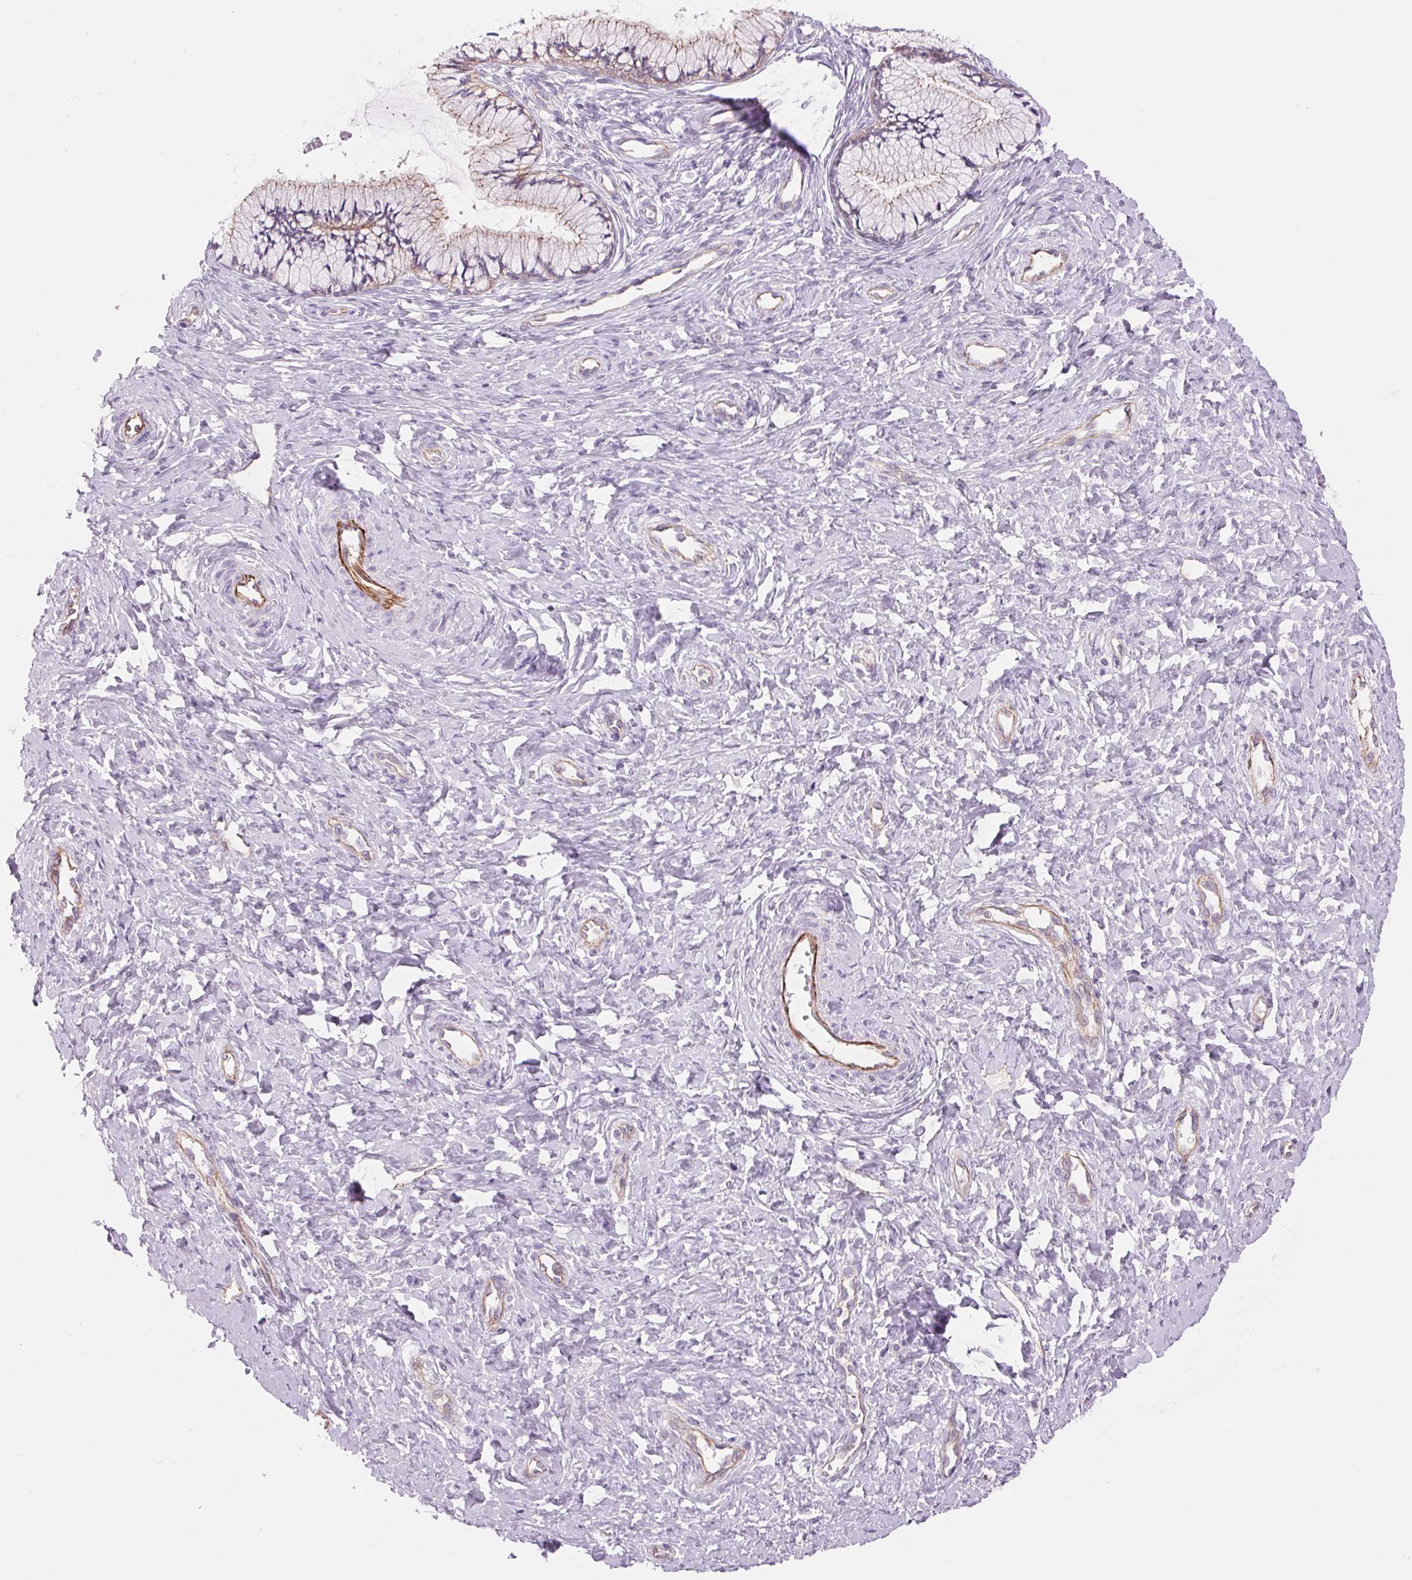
{"staining": {"intensity": "weak", "quantity": "<25%", "location": "cytoplasmic/membranous"}, "tissue": "cervix", "cell_type": "Glandular cells", "image_type": "normal", "snomed": [{"axis": "morphology", "description": "Normal tissue, NOS"}, {"axis": "topography", "description": "Cervix"}], "caption": "High power microscopy photomicrograph of an IHC photomicrograph of normal cervix, revealing no significant positivity in glandular cells.", "gene": "DIXDC1", "patient": {"sex": "female", "age": 37}}